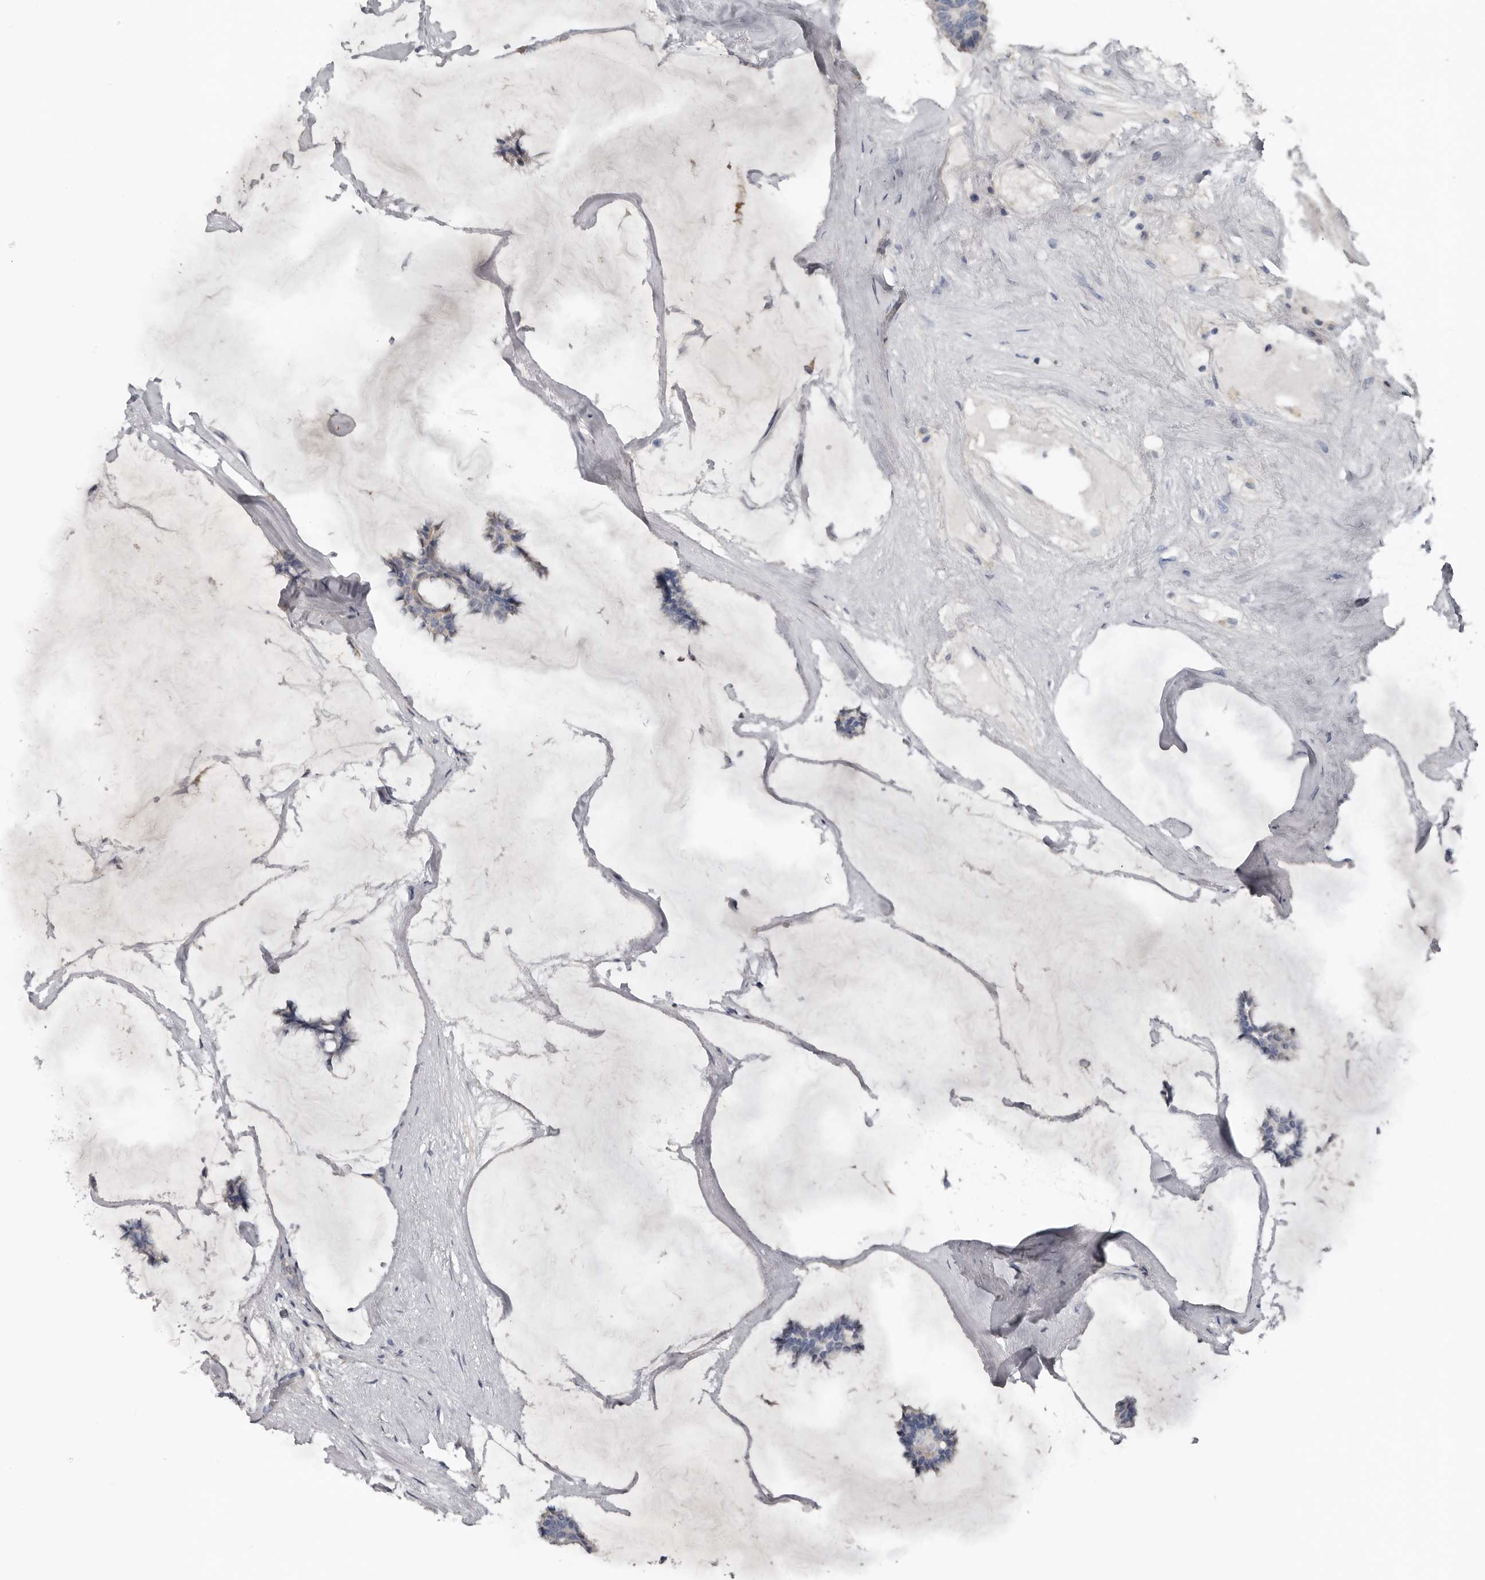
{"staining": {"intensity": "negative", "quantity": "none", "location": "none"}, "tissue": "breast cancer", "cell_type": "Tumor cells", "image_type": "cancer", "snomed": [{"axis": "morphology", "description": "Duct carcinoma"}, {"axis": "topography", "description": "Breast"}], "caption": "High magnification brightfield microscopy of breast cancer (infiltrating ductal carcinoma) stained with DAB (brown) and counterstained with hematoxylin (blue): tumor cells show no significant staining.", "gene": "FABP7", "patient": {"sex": "female", "age": 93}}